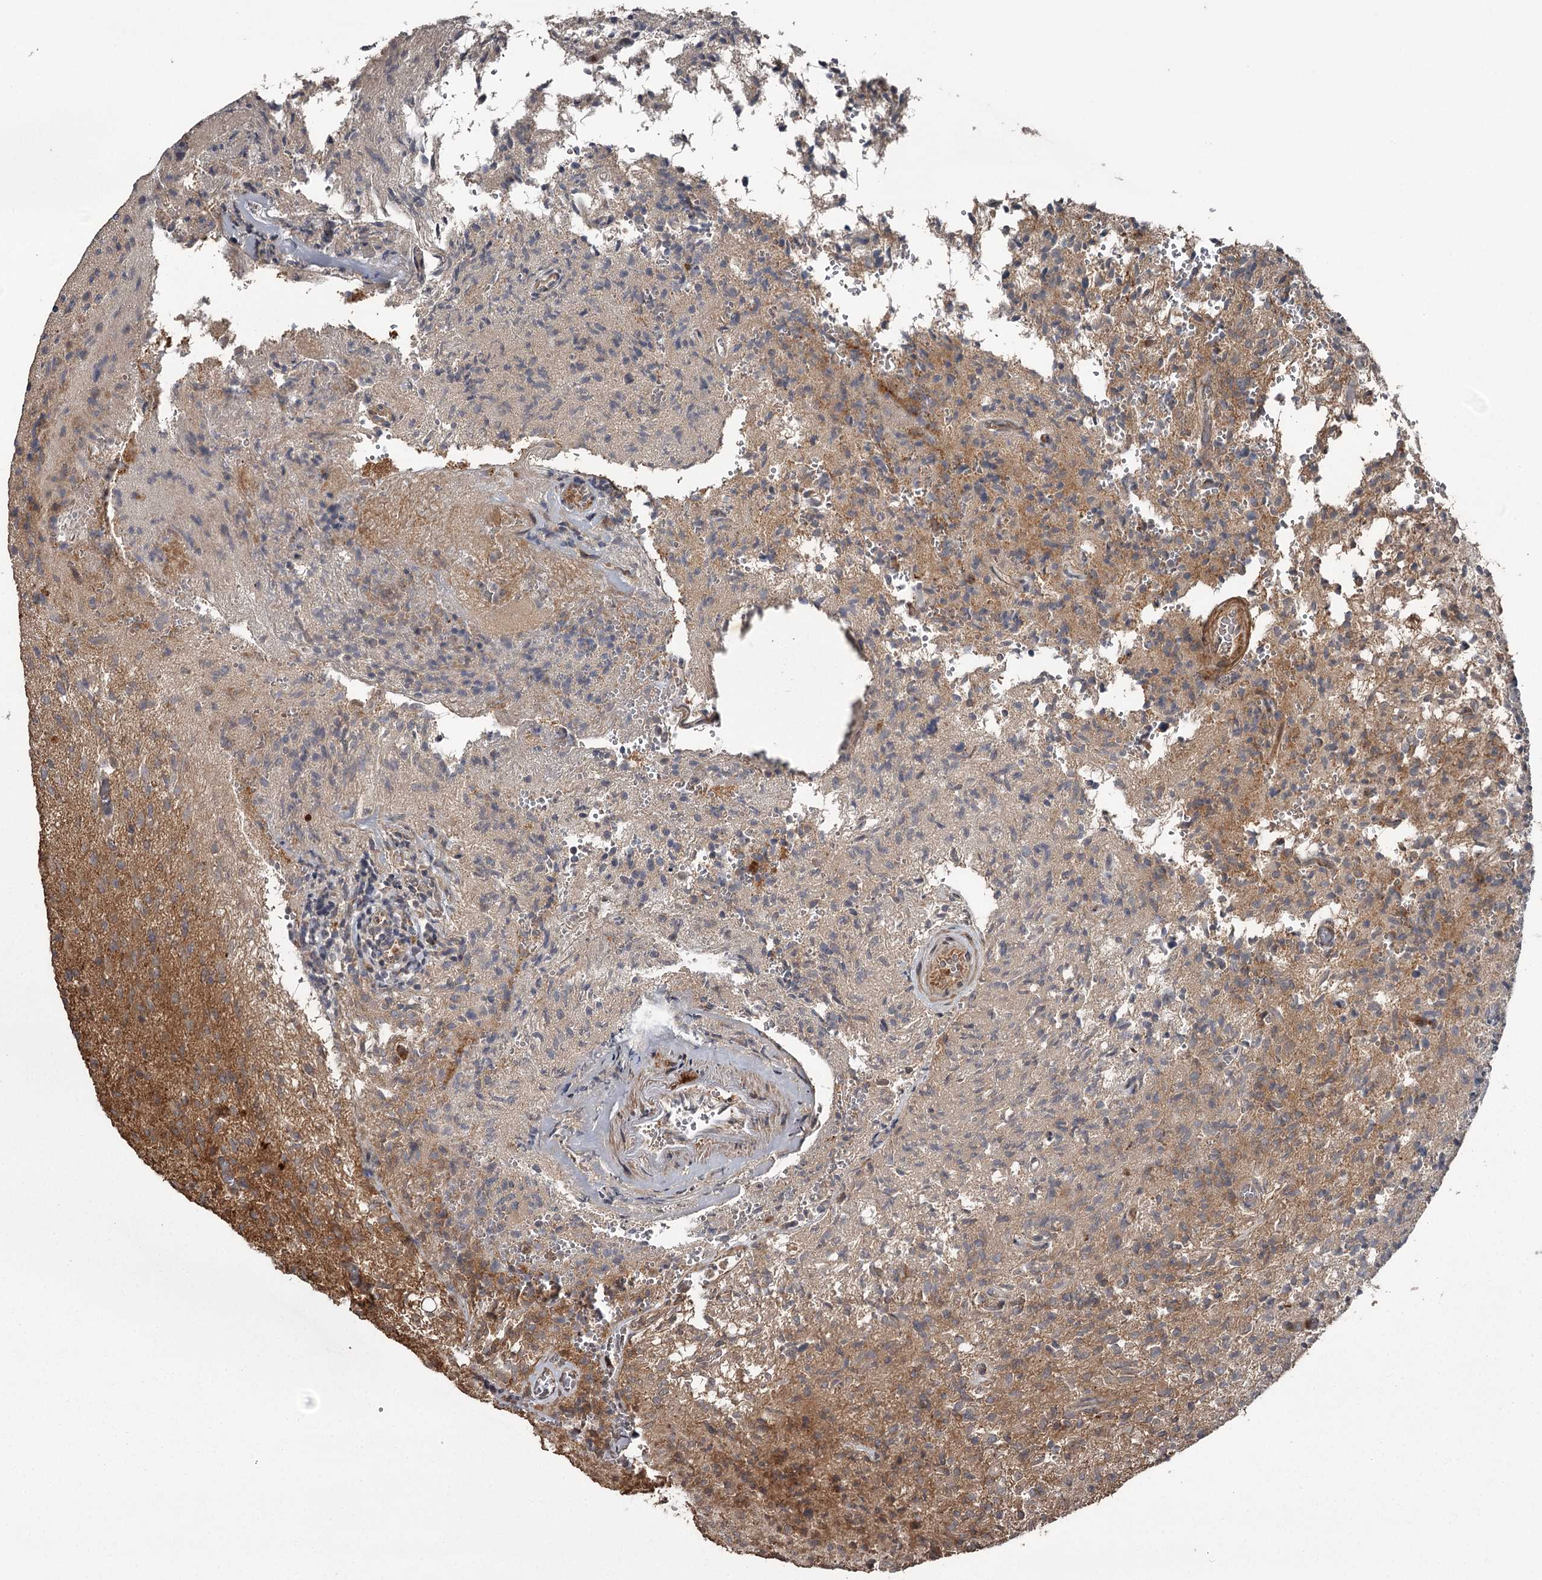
{"staining": {"intensity": "weak", "quantity": "25%-75%", "location": "cytoplasmic/membranous"}, "tissue": "glioma", "cell_type": "Tumor cells", "image_type": "cancer", "snomed": [{"axis": "morphology", "description": "Glioma, malignant, High grade"}, {"axis": "topography", "description": "Brain"}], "caption": "Human malignant high-grade glioma stained with a protein marker demonstrates weak staining in tumor cells.", "gene": "RAB21", "patient": {"sex": "female", "age": 57}}